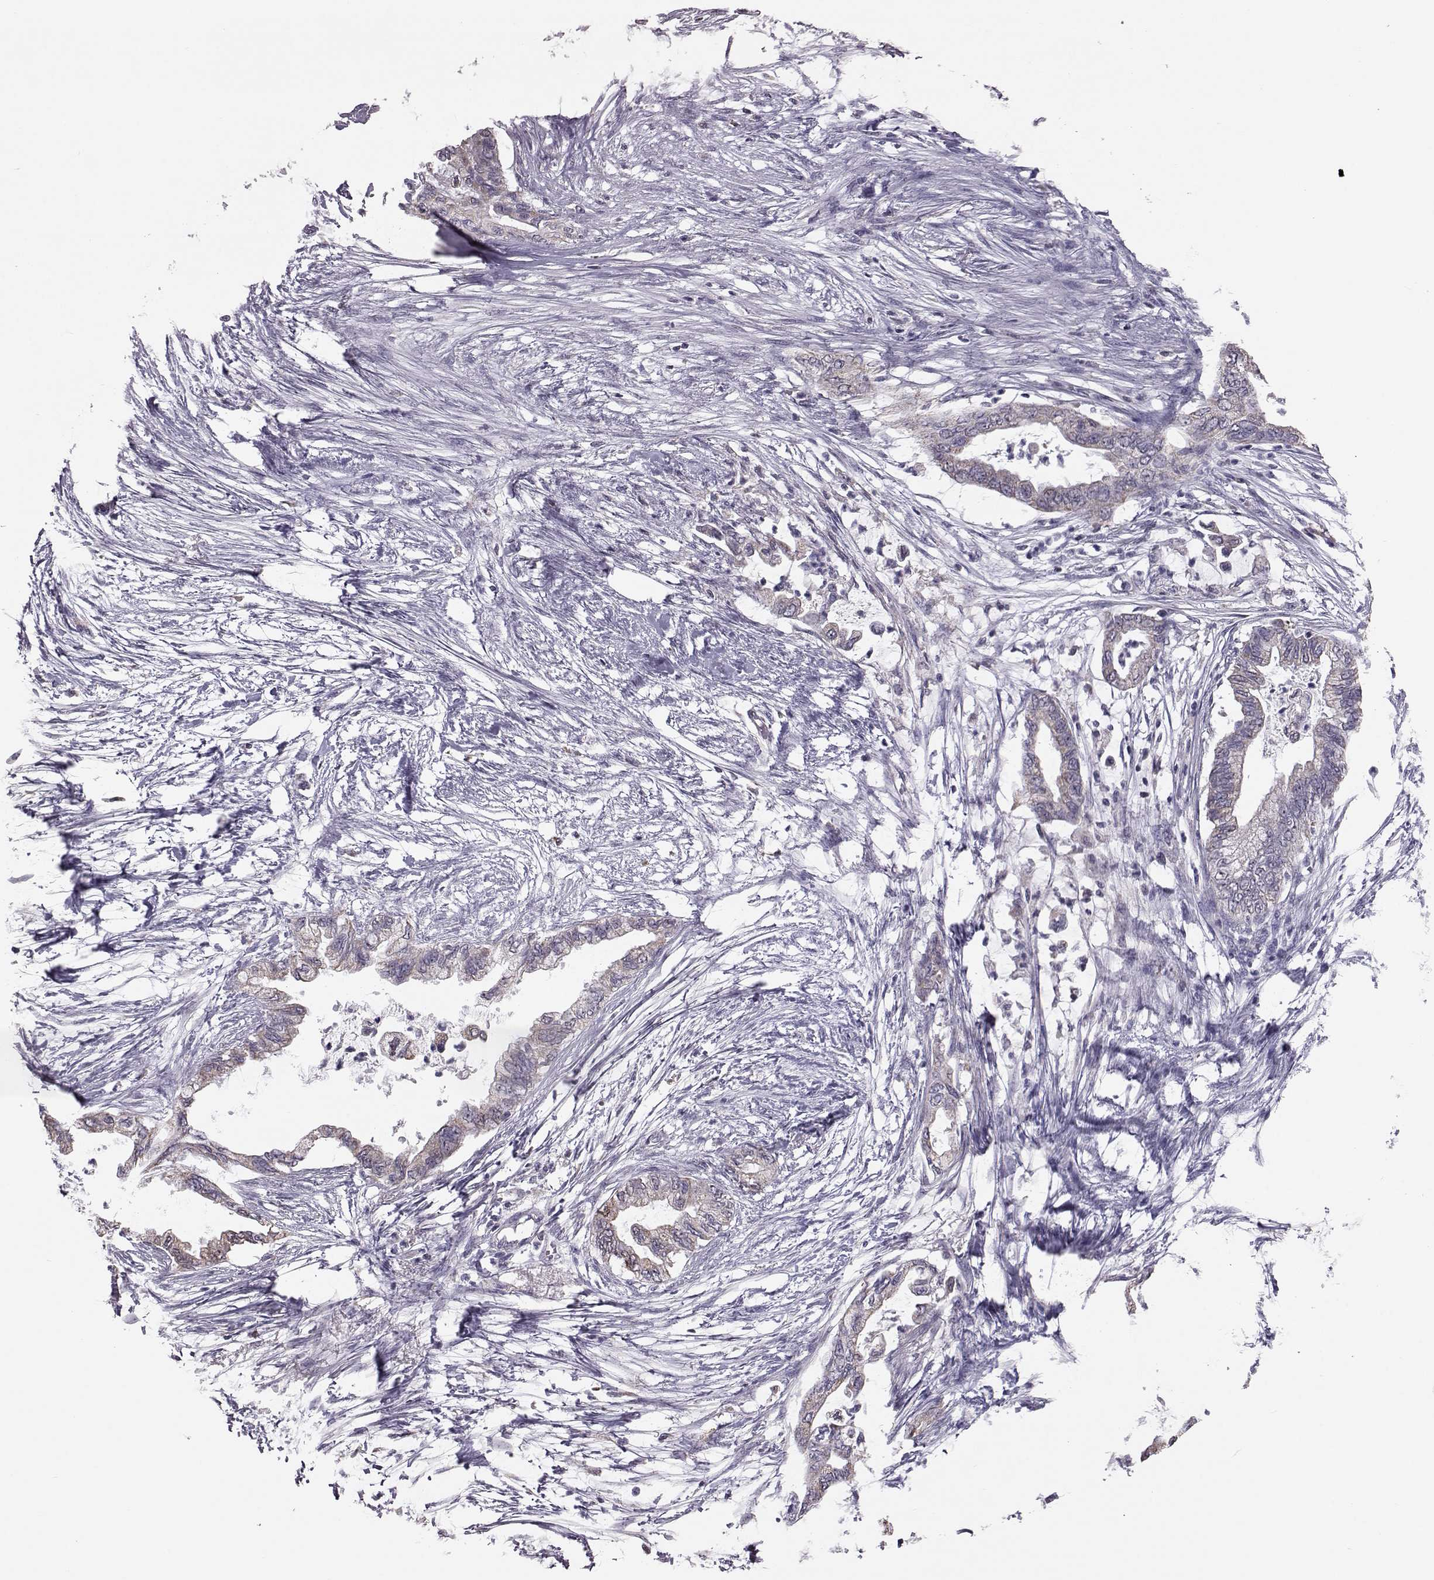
{"staining": {"intensity": "weak", "quantity": "<25%", "location": "cytoplasmic/membranous"}, "tissue": "pancreatic cancer", "cell_type": "Tumor cells", "image_type": "cancer", "snomed": [{"axis": "morphology", "description": "Normal tissue, NOS"}, {"axis": "morphology", "description": "Adenocarcinoma, NOS"}, {"axis": "topography", "description": "Pancreas"}, {"axis": "topography", "description": "Duodenum"}], "caption": "High power microscopy histopathology image of an immunohistochemistry (IHC) micrograph of adenocarcinoma (pancreatic), revealing no significant expression in tumor cells.", "gene": "ALDH3A1", "patient": {"sex": "female", "age": 60}}